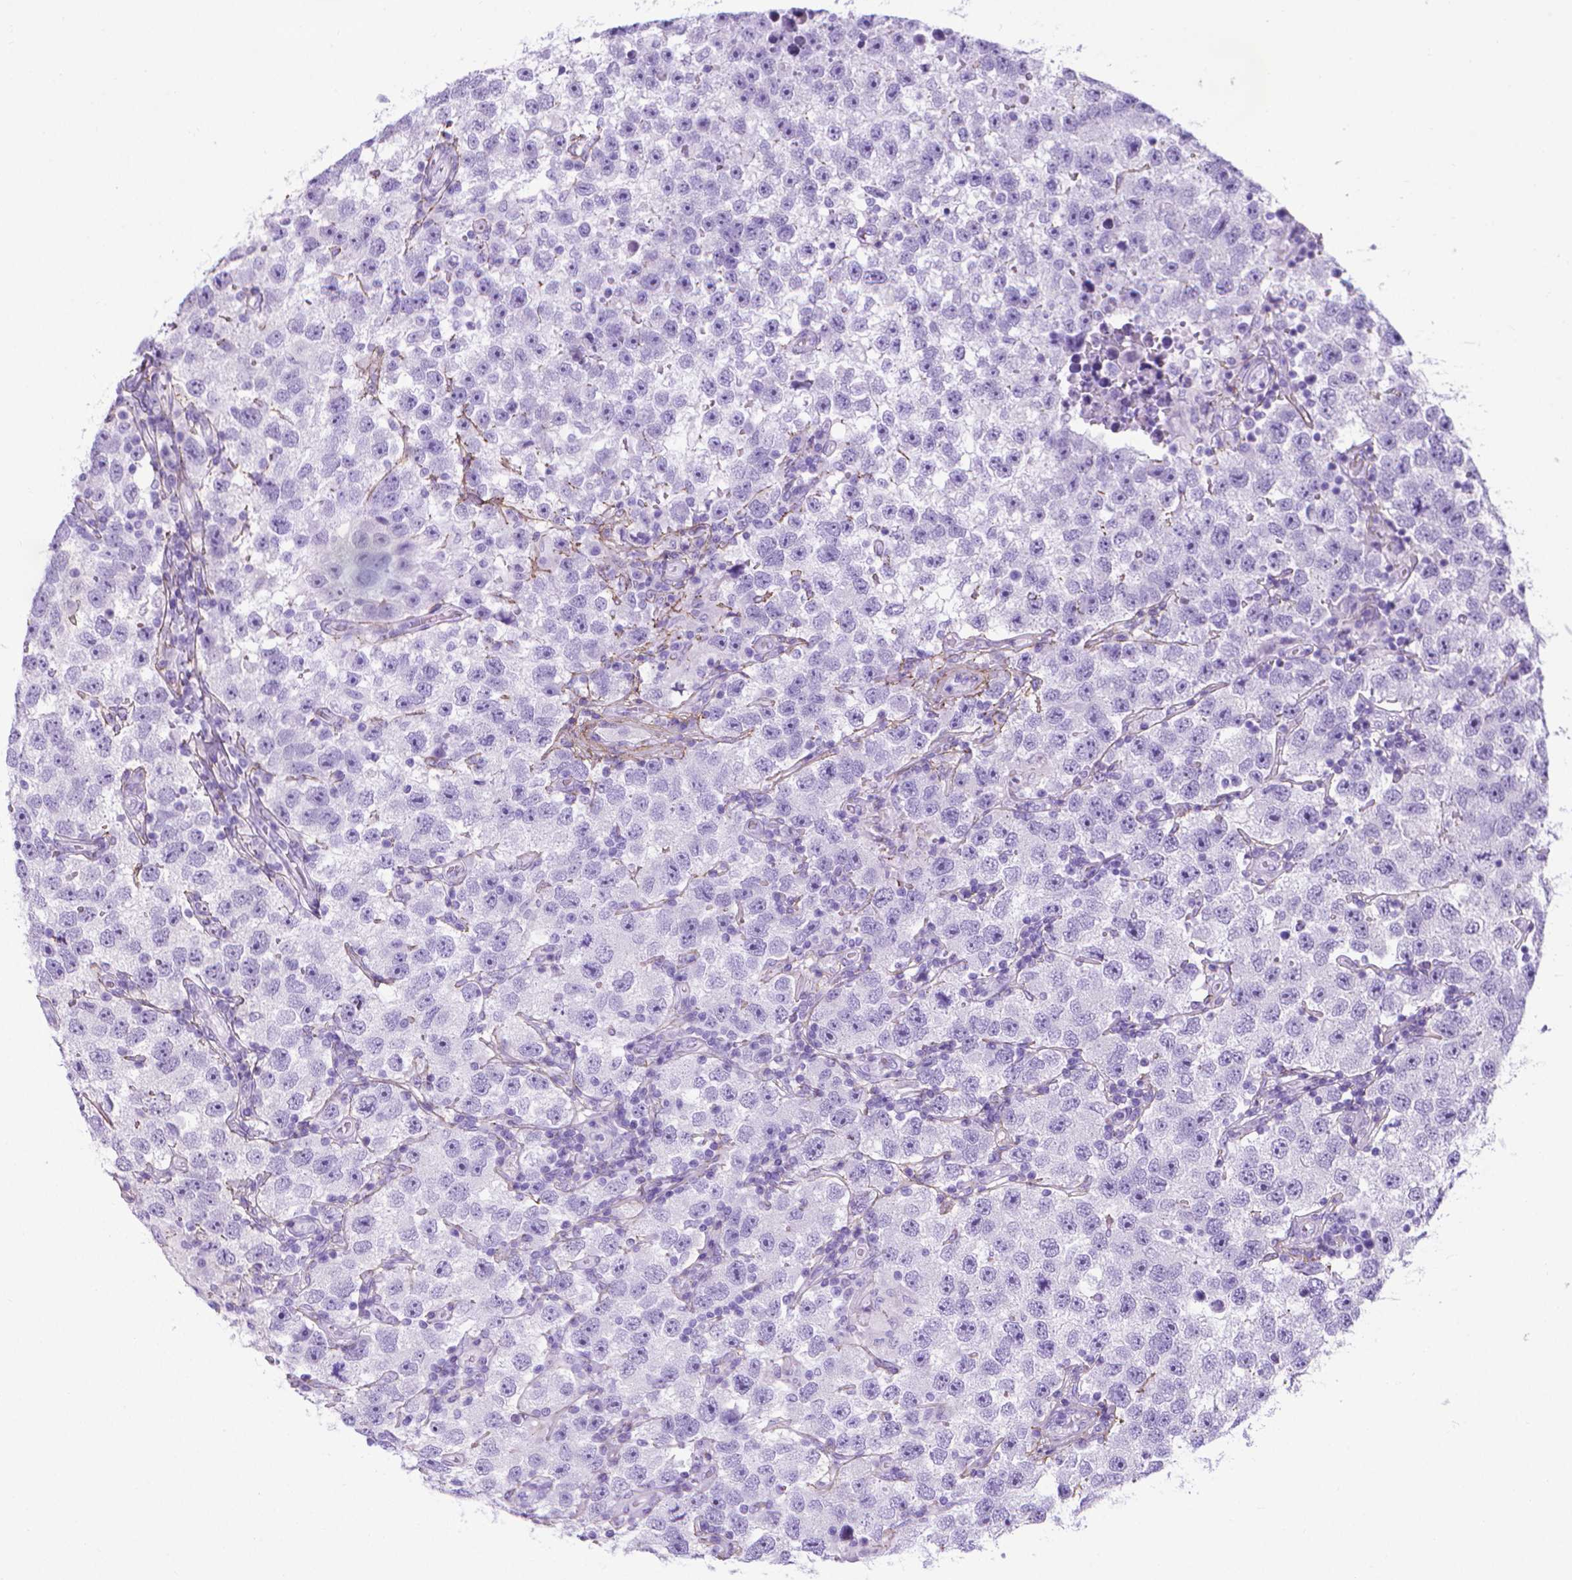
{"staining": {"intensity": "negative", "quantity": "none", "location": "none"}, "tissue": "testis cancer", "cell_type": "Tumor cells", "image_type": "cancer", "snomed": [{"axis": "morphology", "description": "Seminoma, NOS"}, {"axis": "topography", "description": "Testis"}], "caption": "DAB (3,3'-diaminobenzidine) immunohistochemical staining of human seminoma (testis) reveals no significant staining in tumor cells.", "gene": "MFAP2", "patient": {"sex": "male", "age": 26}}